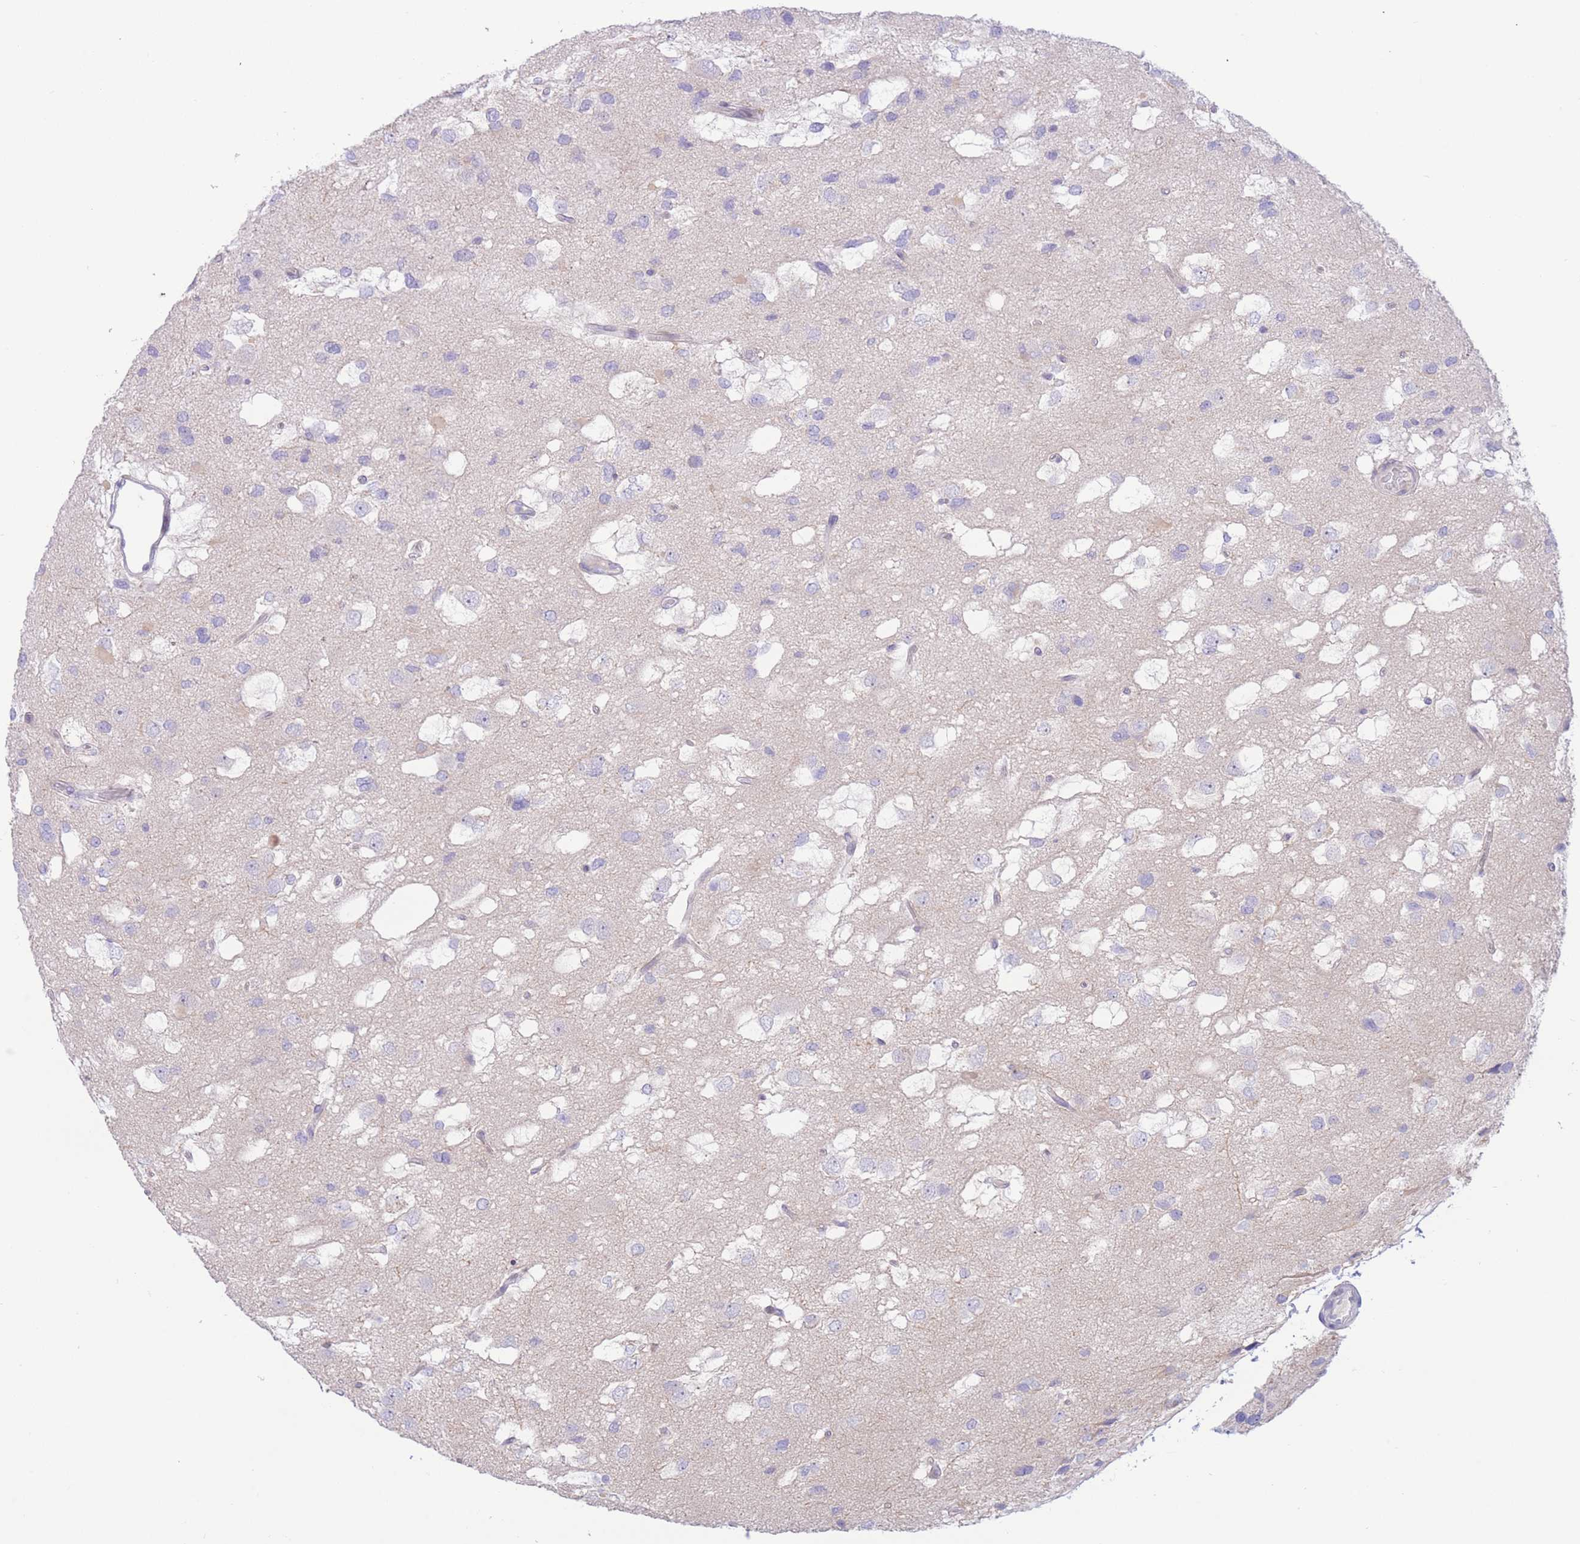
{"staining": {"intensity": "negative", "quantity": "none", "location": "none"}, "tissue": "glioma", "cell_type": "Tumor cells", "image_type": "cancer", "snomed": [{"axis": "morphology", "description": "Glioma, malignant, High grade"}, {"axis": "topography", "description": "Brain"}], "caption": "An image of human malignant high-grade glioma is negative for staining in tumor cells.", "gene": "RPL39L", "patient": {"sex": "male", "age": 53}}